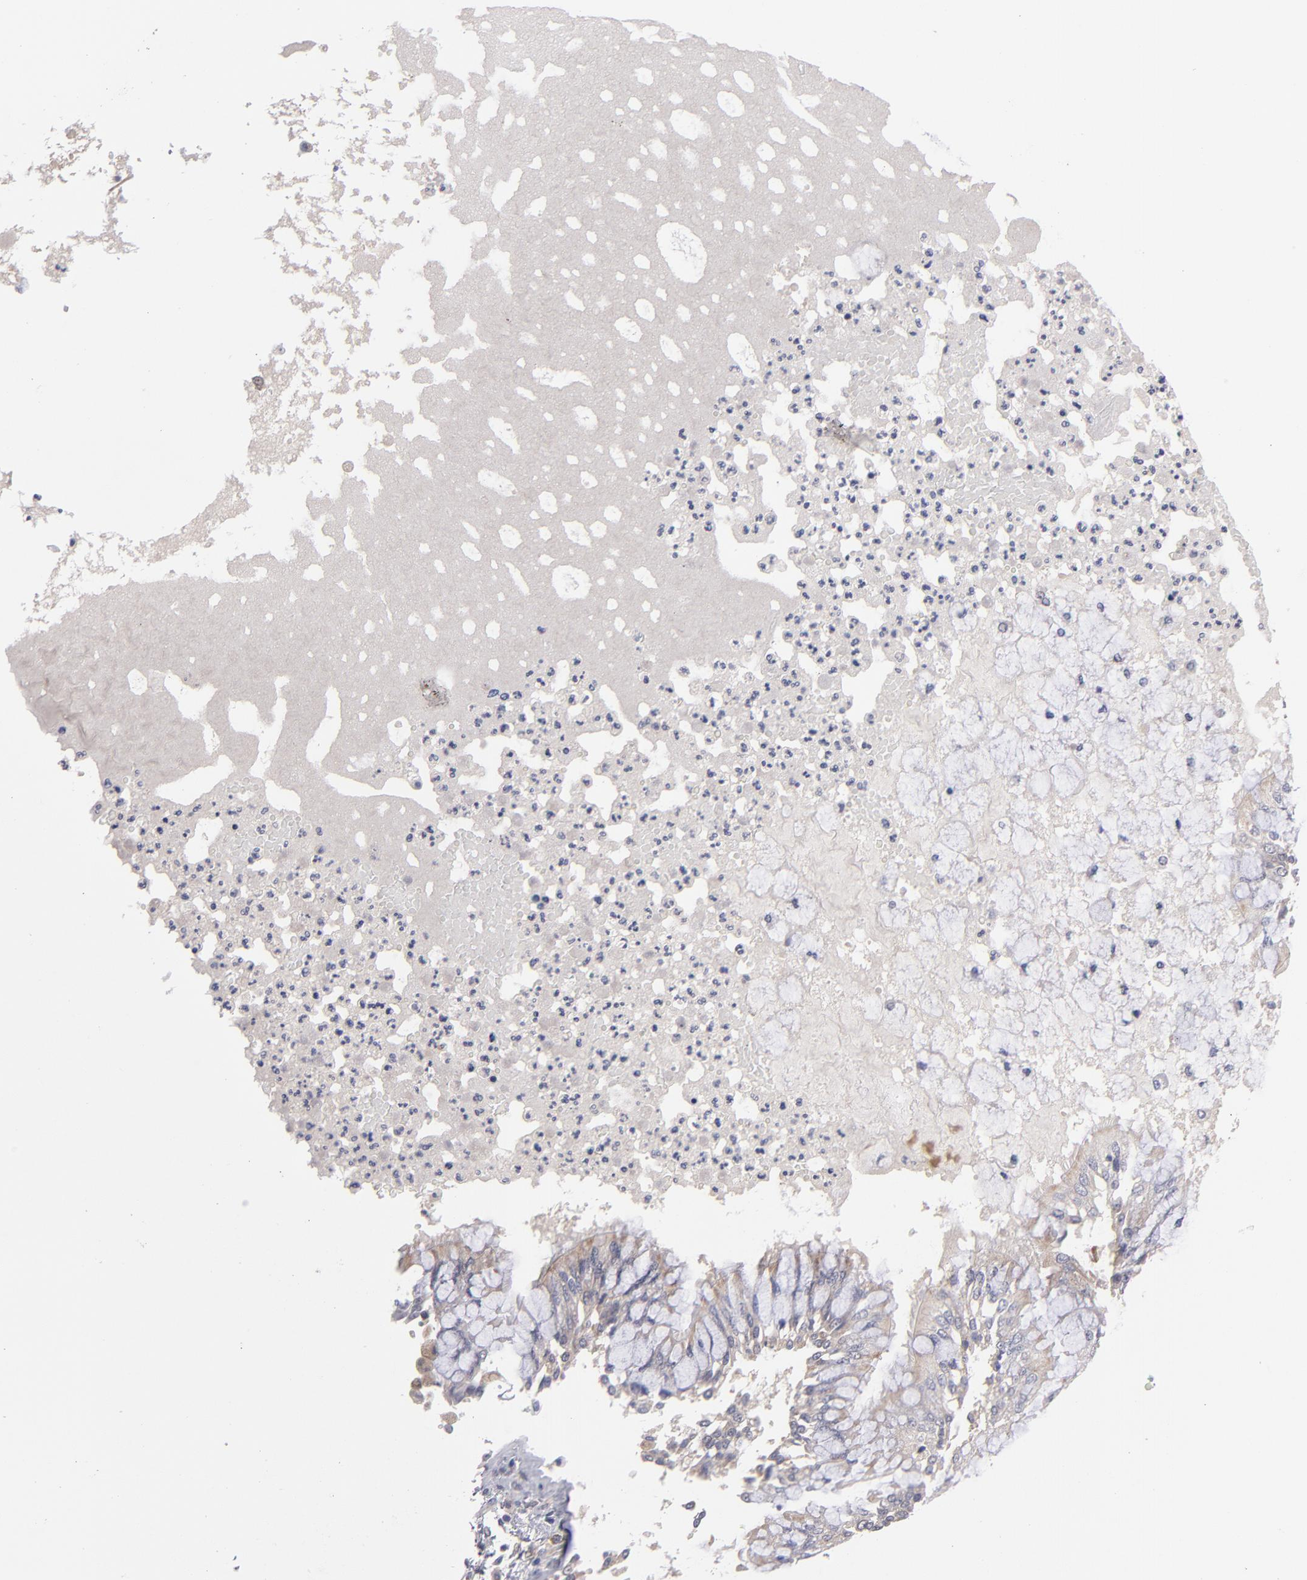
{"staining": {"intensity": "weak", "quantity": ">75%", "location": "cytoplasmic/membranous"}, "tissue": "bronchus", "cell_type": "Respiratory epithelial cells", "image_type": "normal", "snomed": [{"axis": "morphology", "description": "Normal tissue, NOS"}, {"axis": "topography", "description": "Cartilage tissue"}, {"axis": "topography", "description": "Bronchus"}, {"axis": "topography", "description": "Lung"}], "caption": "Immunohistochemistry (IHC) micrograph of normal bronchus: bronchus stained using immunohistochemistry (IHC) reveals low levels of weak protein expression localized specifically in the cytoplasmic/membranous of respiratory epithelial cells, appearing as a cytoplasmic/membranous brown color.", "gene": "HCCS", "patient": {"sex": "female", "age": 49}}